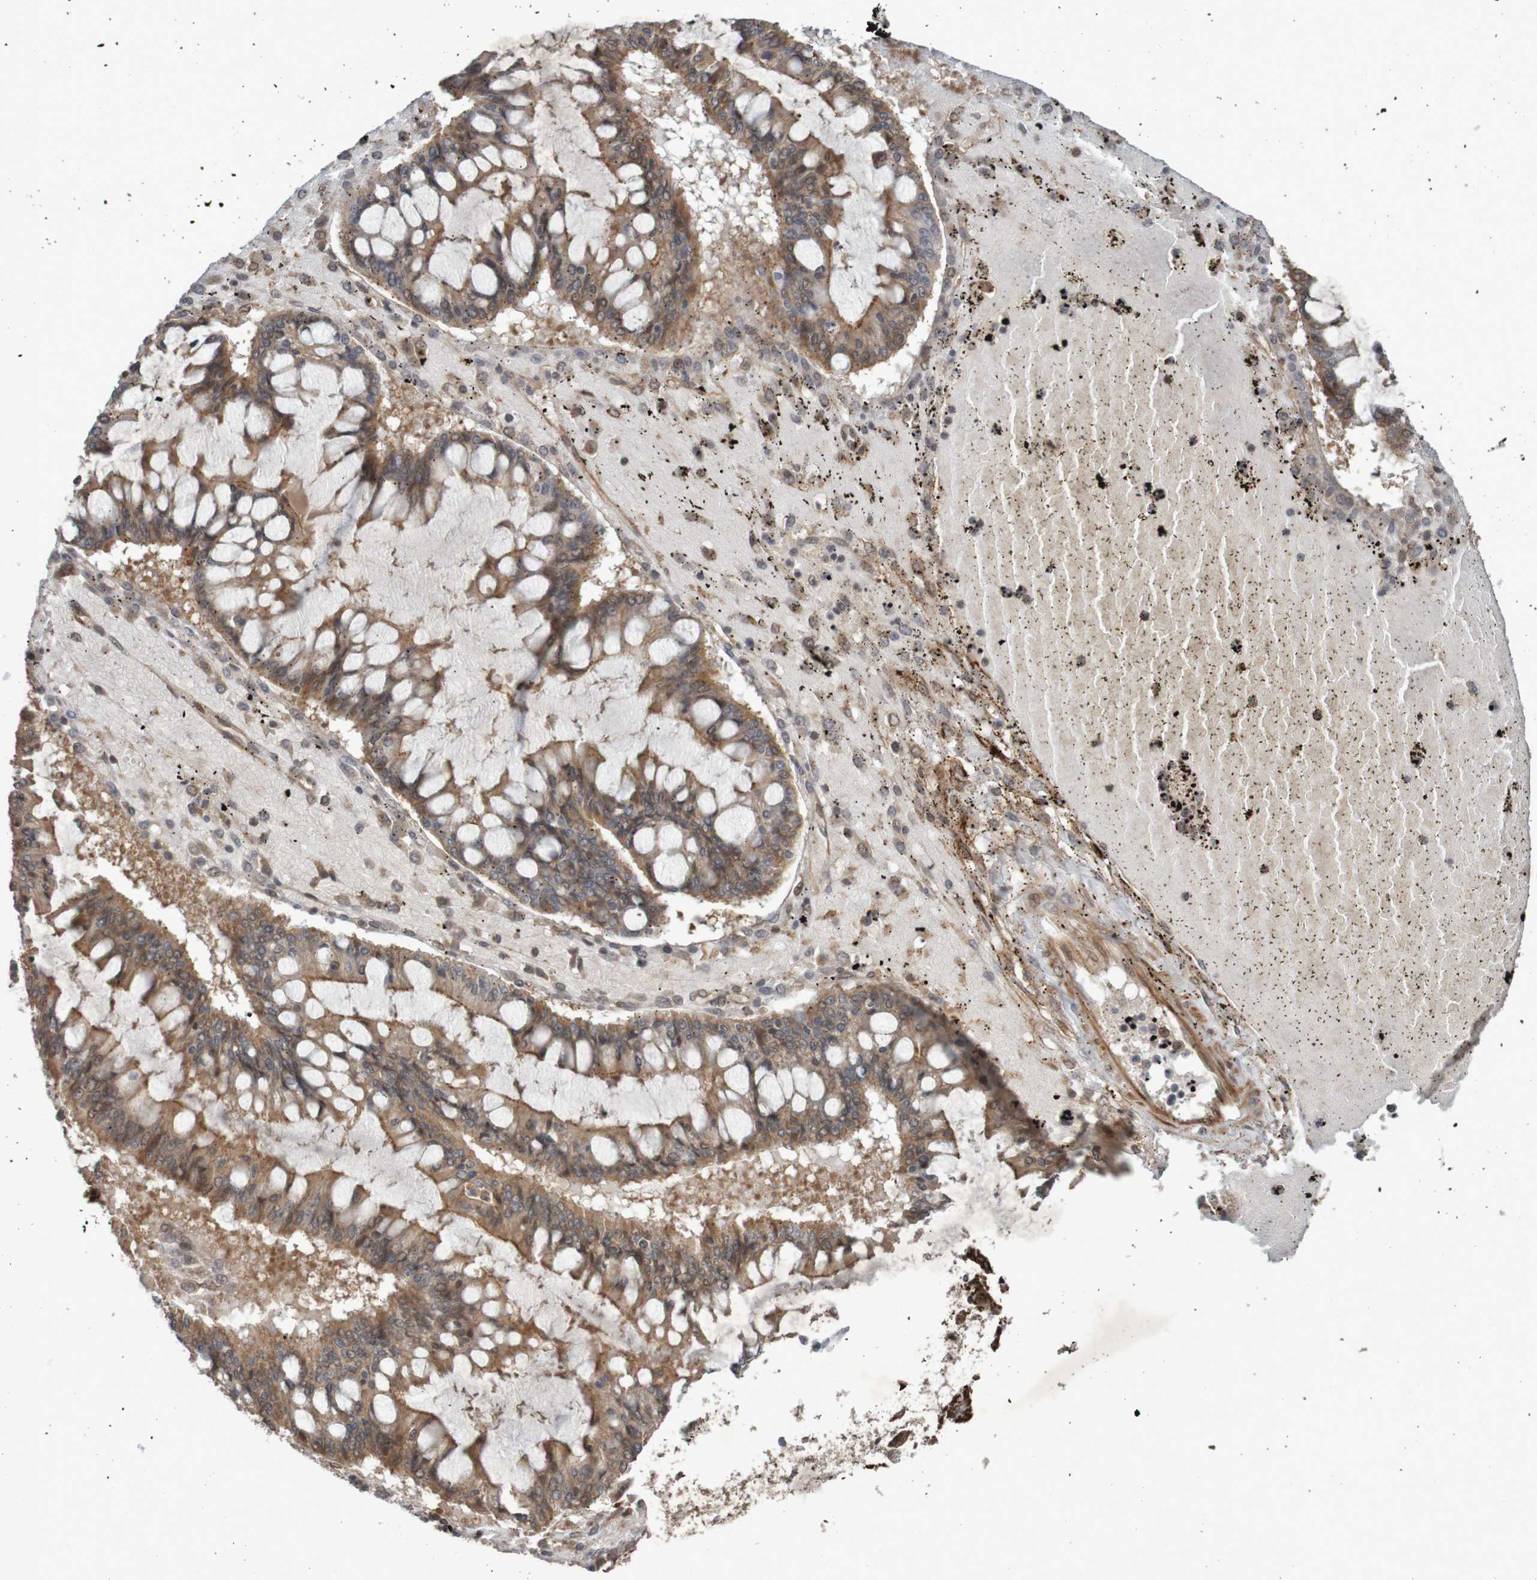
{"staining": {"intensity": "moderate", "quantity": ">75%", "location": "cytoplasmic/membranous"}, "tissue": "ovarian cancer", "cell_type": "Tumor cells", "image_type": "cancer", "snomed": [{"axis": "morphology", "description": "Cystadenocarcinoma, mucinous, NOS"}, {"axis": "topography", "description": "Ovary"}], "caption": "Immunohistochemistry (IHC) (DAB (3,3'-diaminobenzidine)) staining of ovarian mucinous cystadenocarcinoma demonstrates moderate cytoplasmic/membranous protein expression in approximately >75% of tumor cells.", "gene": "ARHGEF11", "patient": {"sex": "female", "age": 73}}